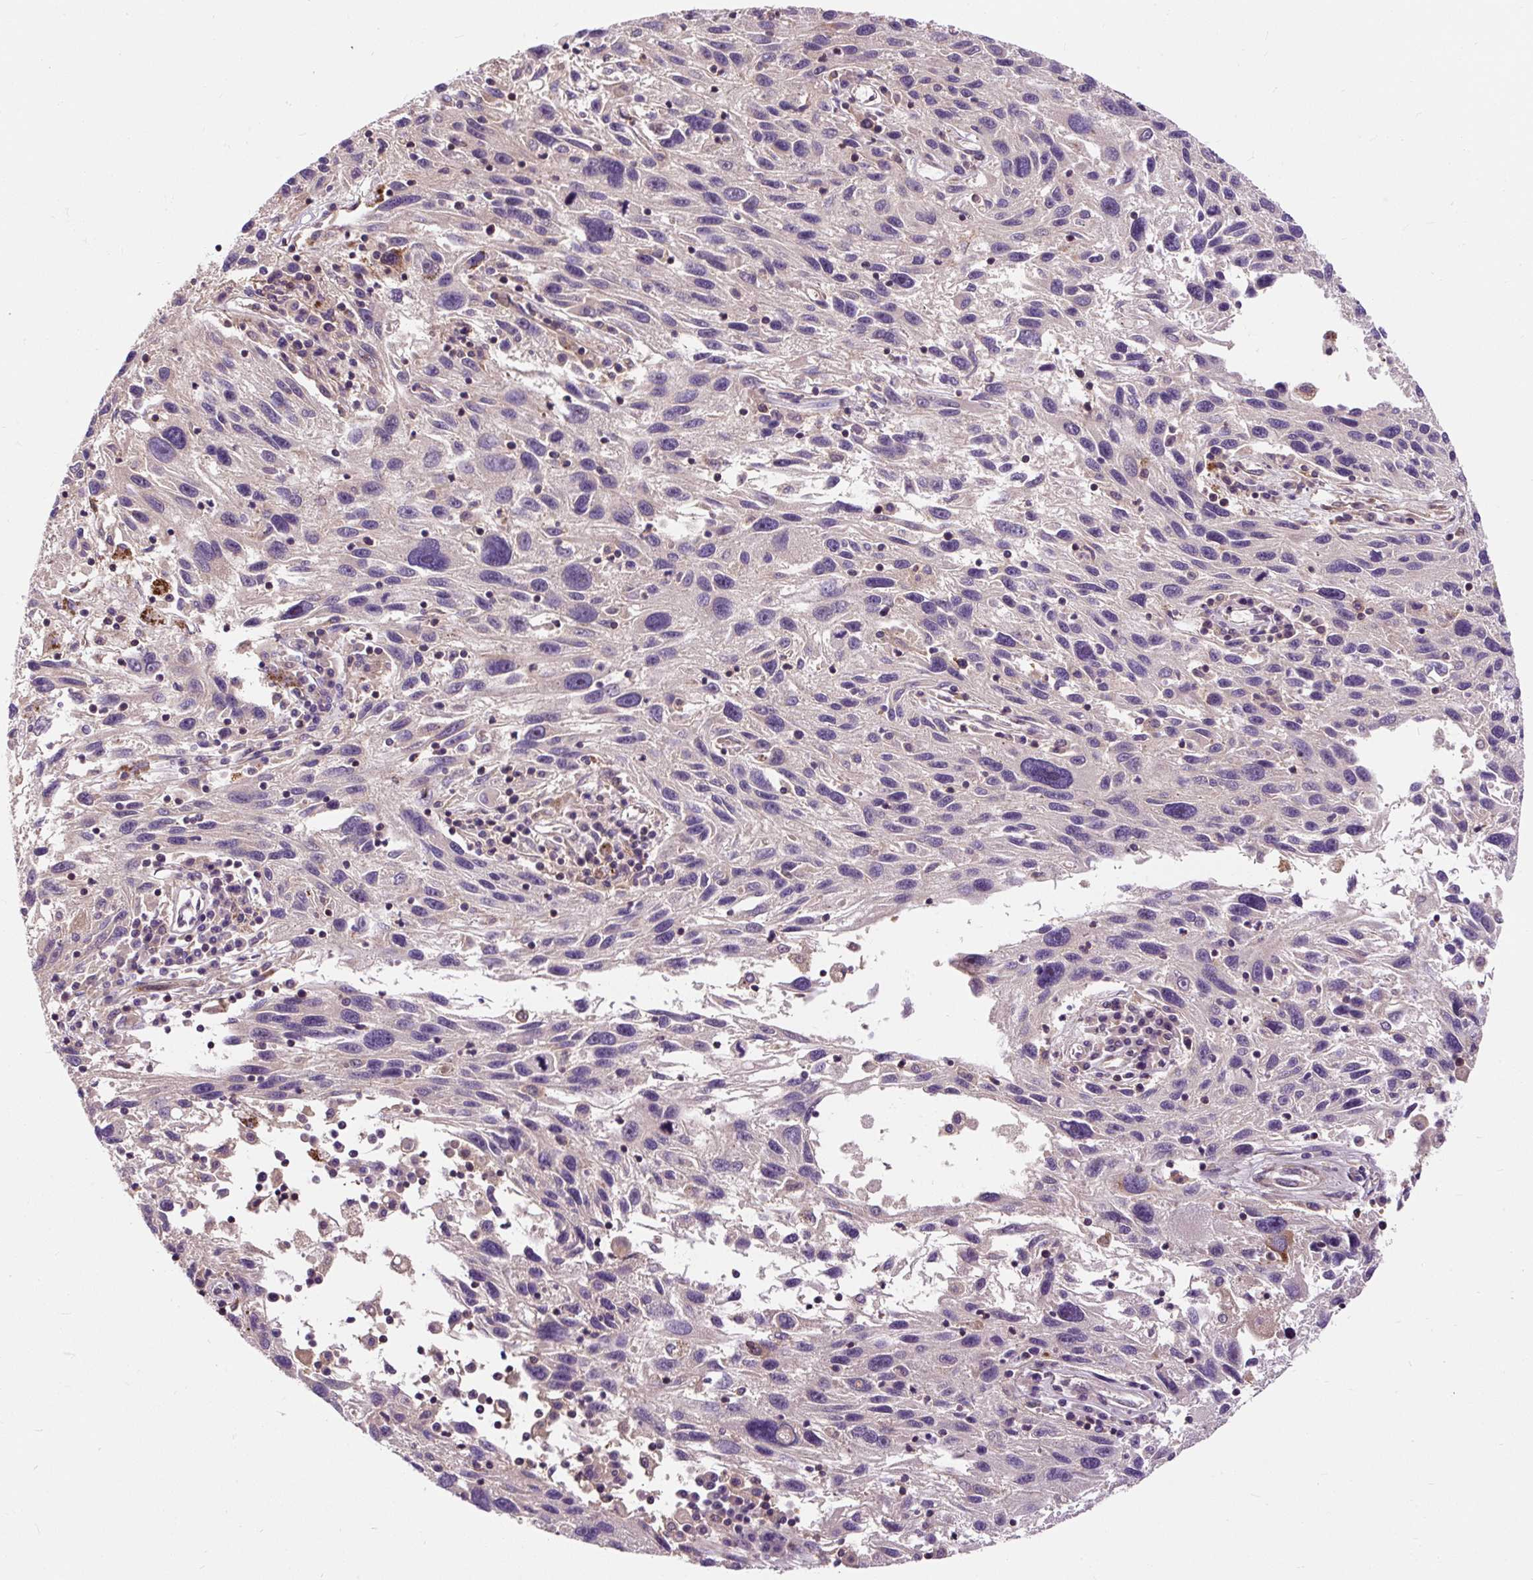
{"staining": {"intensity": "negative", "quantity": "none", "location": "none"}, "tissue": "melanoma", "cell_type": "Tumor cells", "image_type": "cancer", "snomed": [{"axis": "morphology", "description": "Malignant melanoma, NOS"}, {"axis": "topography", "description": "Skin"}], "caption": "Tumor cells show no significant protein staining in malignant melanoma.", "gene": "PCDHGB3", "patient": {"sex": "male", "age": 53}}